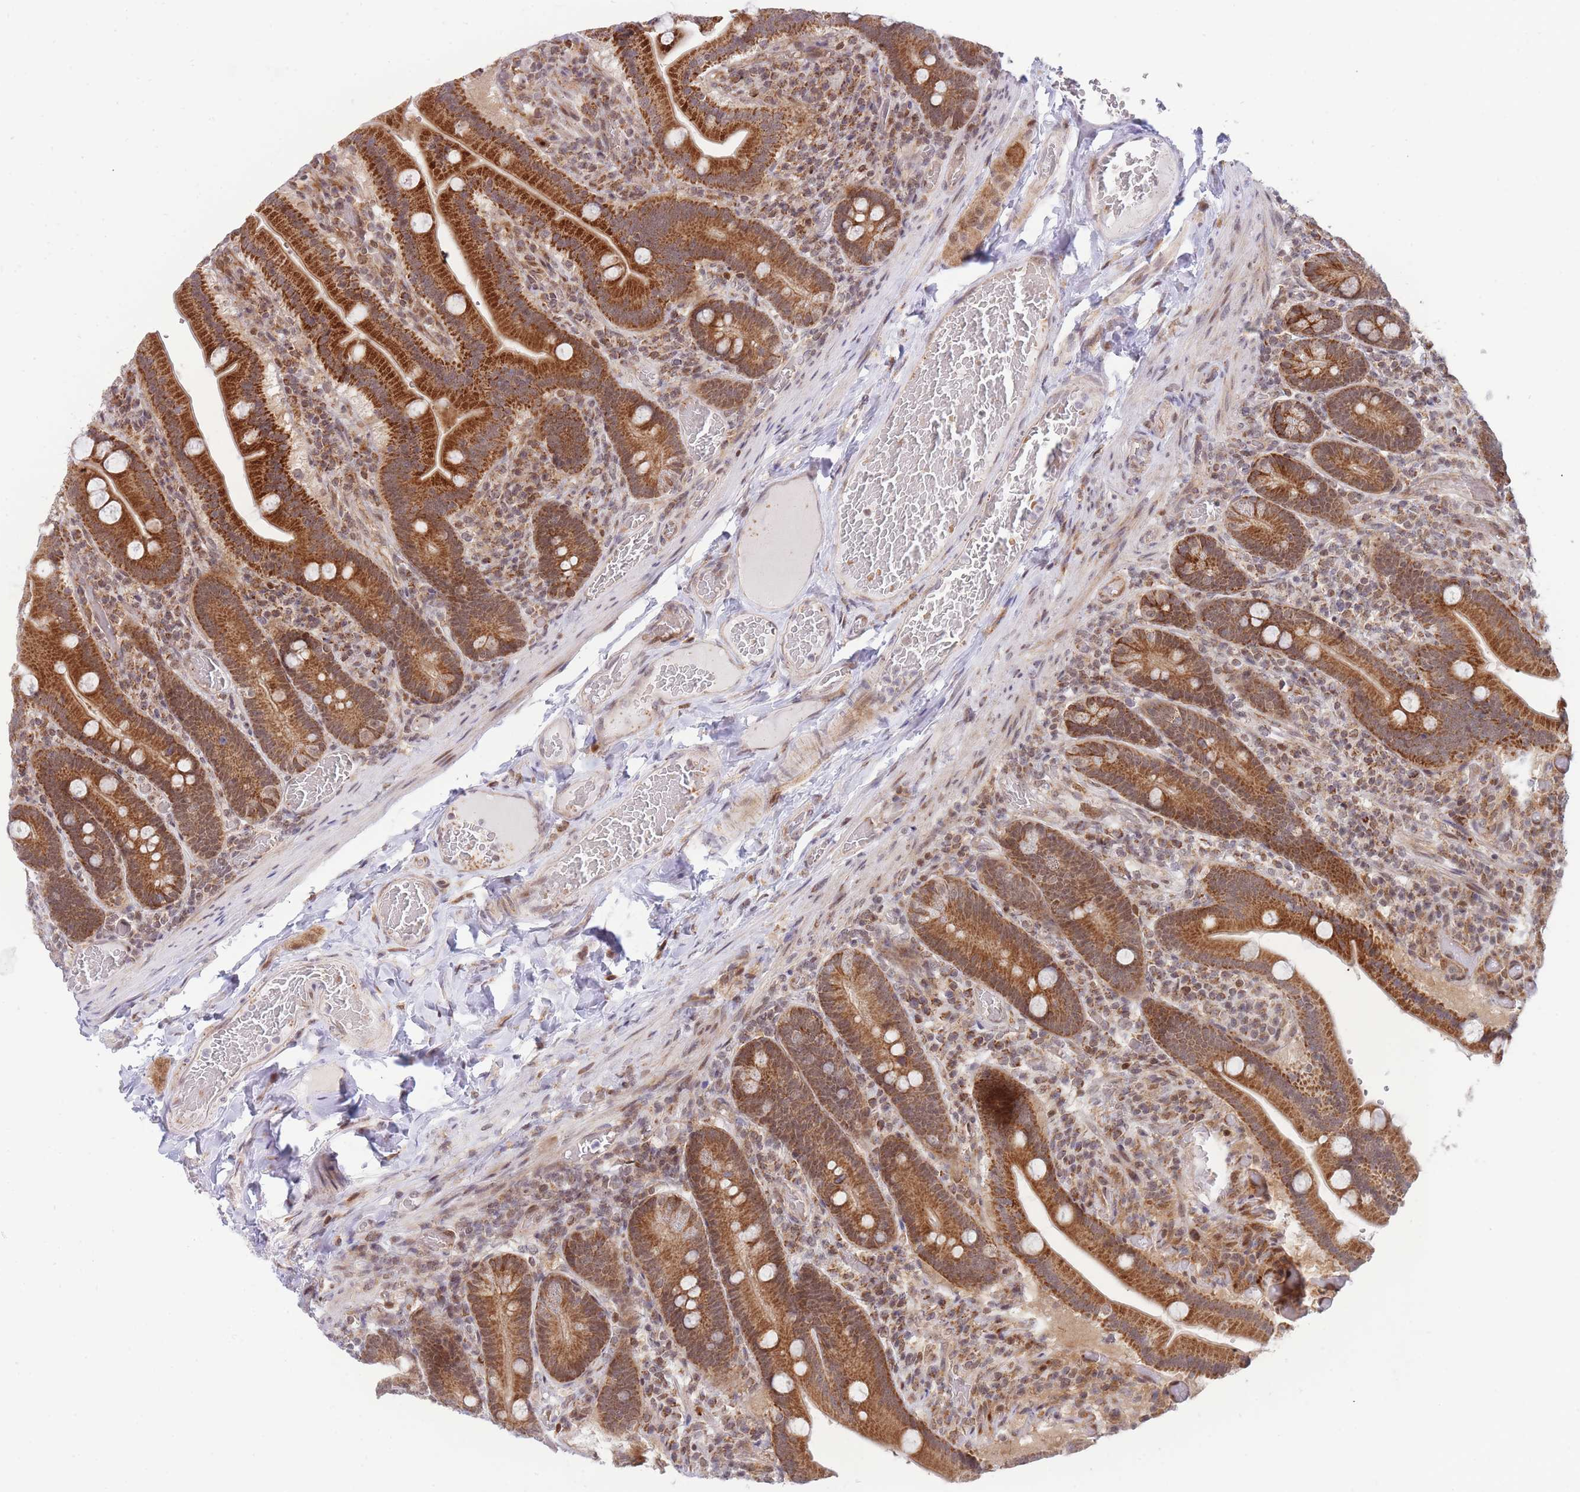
{"staining": {"intensity": "strong", "quantity": ">75%", "location": "cytoplasmic/membranous"}, "tissue": "duodenum", "cell_type": "Glandular cells", "image_type": "normal", "snomed": [{"axis": "morphology", "description": "Normal tissue, NOS"}, {"axis": "topography", "description": "Duodenum"}], "caption": "Glandular cells reveal strong cytoplasmic/membranous expression in approximately >75% of cells in benign duodenum. The protein is shown in brown color, while the nuclei are stained blue.", "gene": "BOD1L1", "patient": {"sex": "female", "age": 62}}